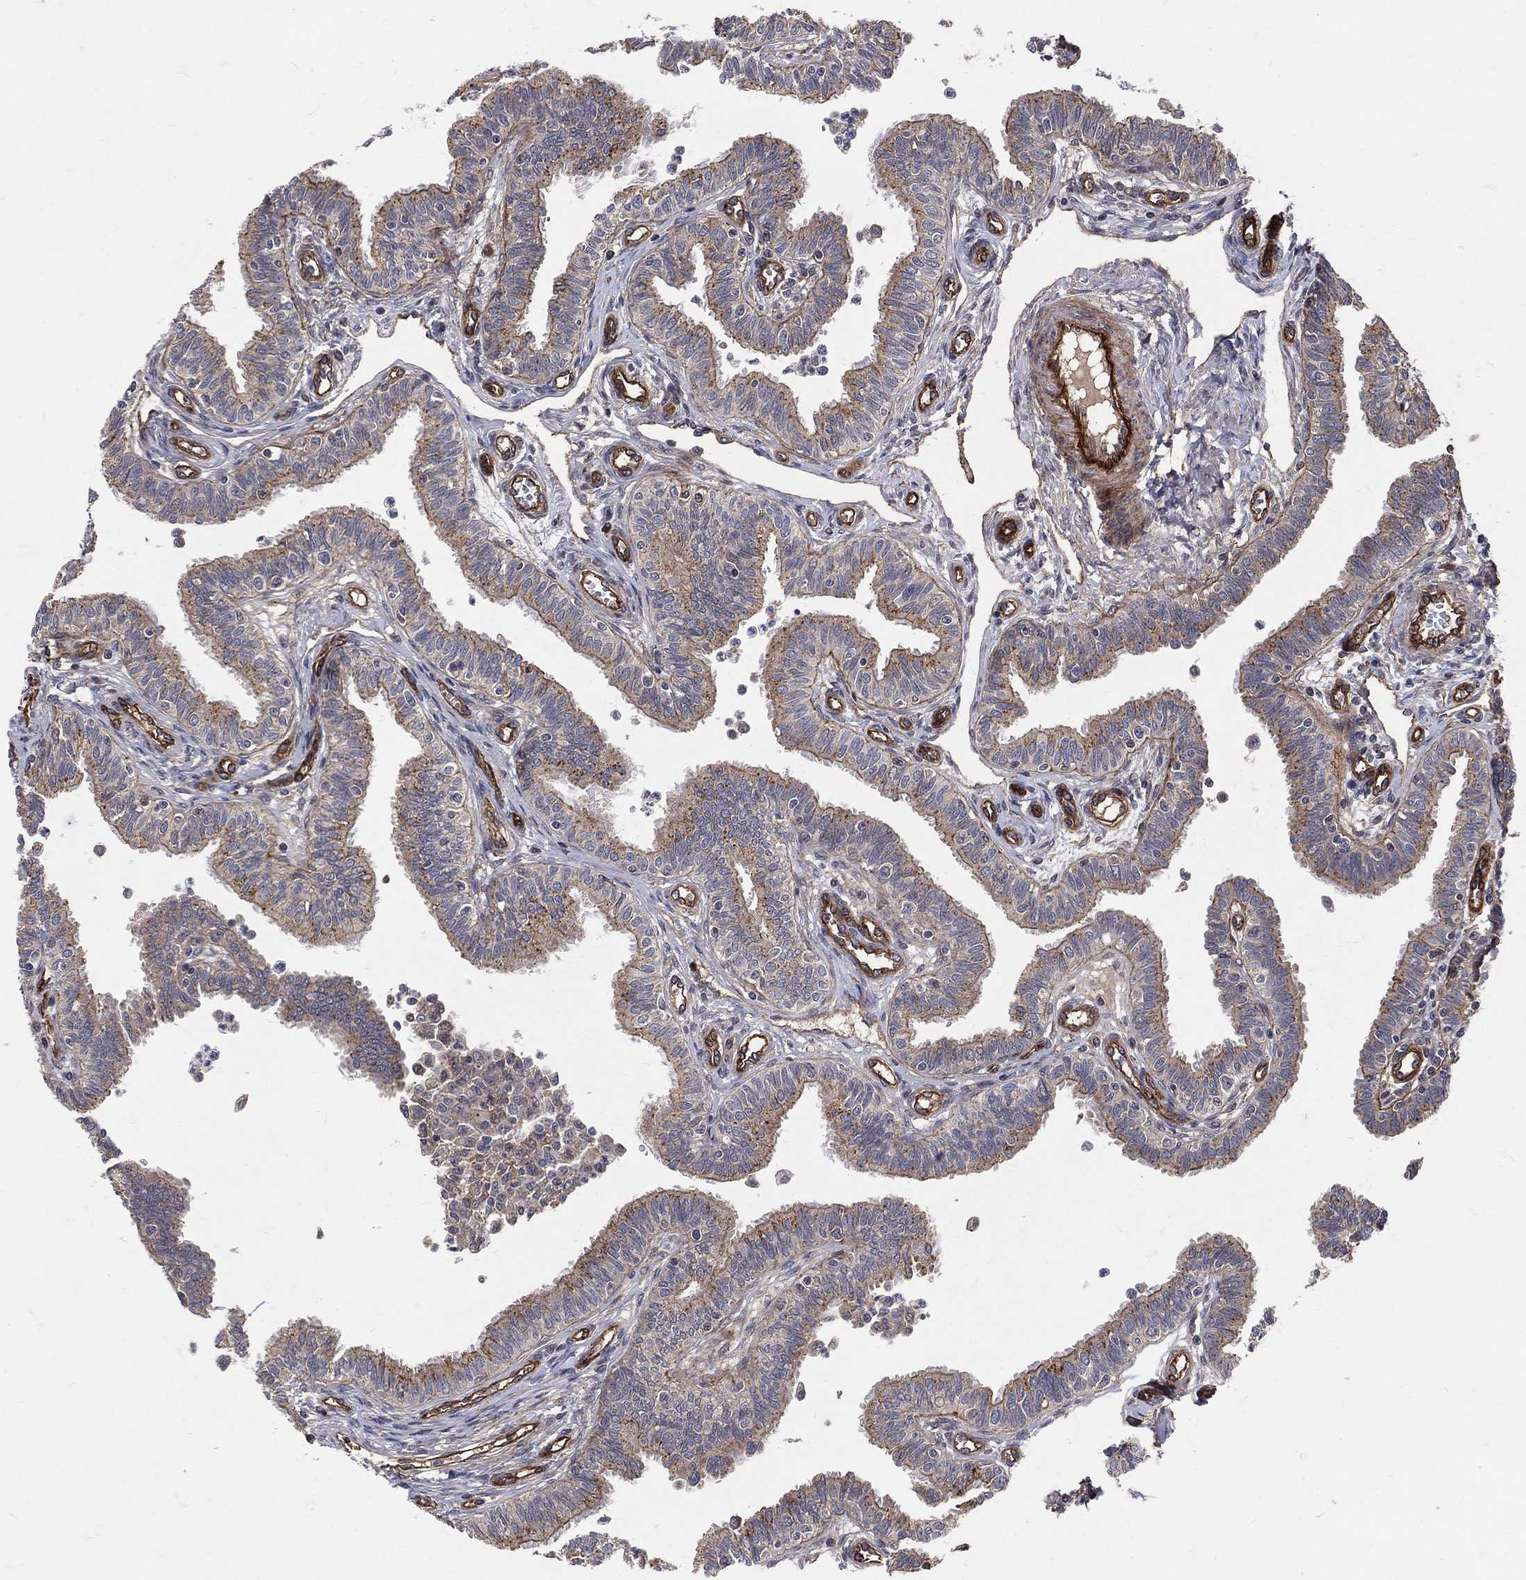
{"staining": {"intensity": "moderate", "quantity": "<25%", "location": "cytoplasmic/membranous"}, "tissue": "fallopian tube", "cell_type": "Glandular cells", "image_type": "normal", "snomed": [{"axis": "morphology", "description": "Normal tissue, NOS"}, {"axis": "topography", "description": "Fallopian tube"}], "caption": "This image exhibits immunohistochemistry staining of unremarkable fallopian tube, with low moderate cytoplasmic/membranous expression in approximately <25% of glandular cells.", "gene": "ENTPD1", "patient": {"sex": "female", "age": 36}}